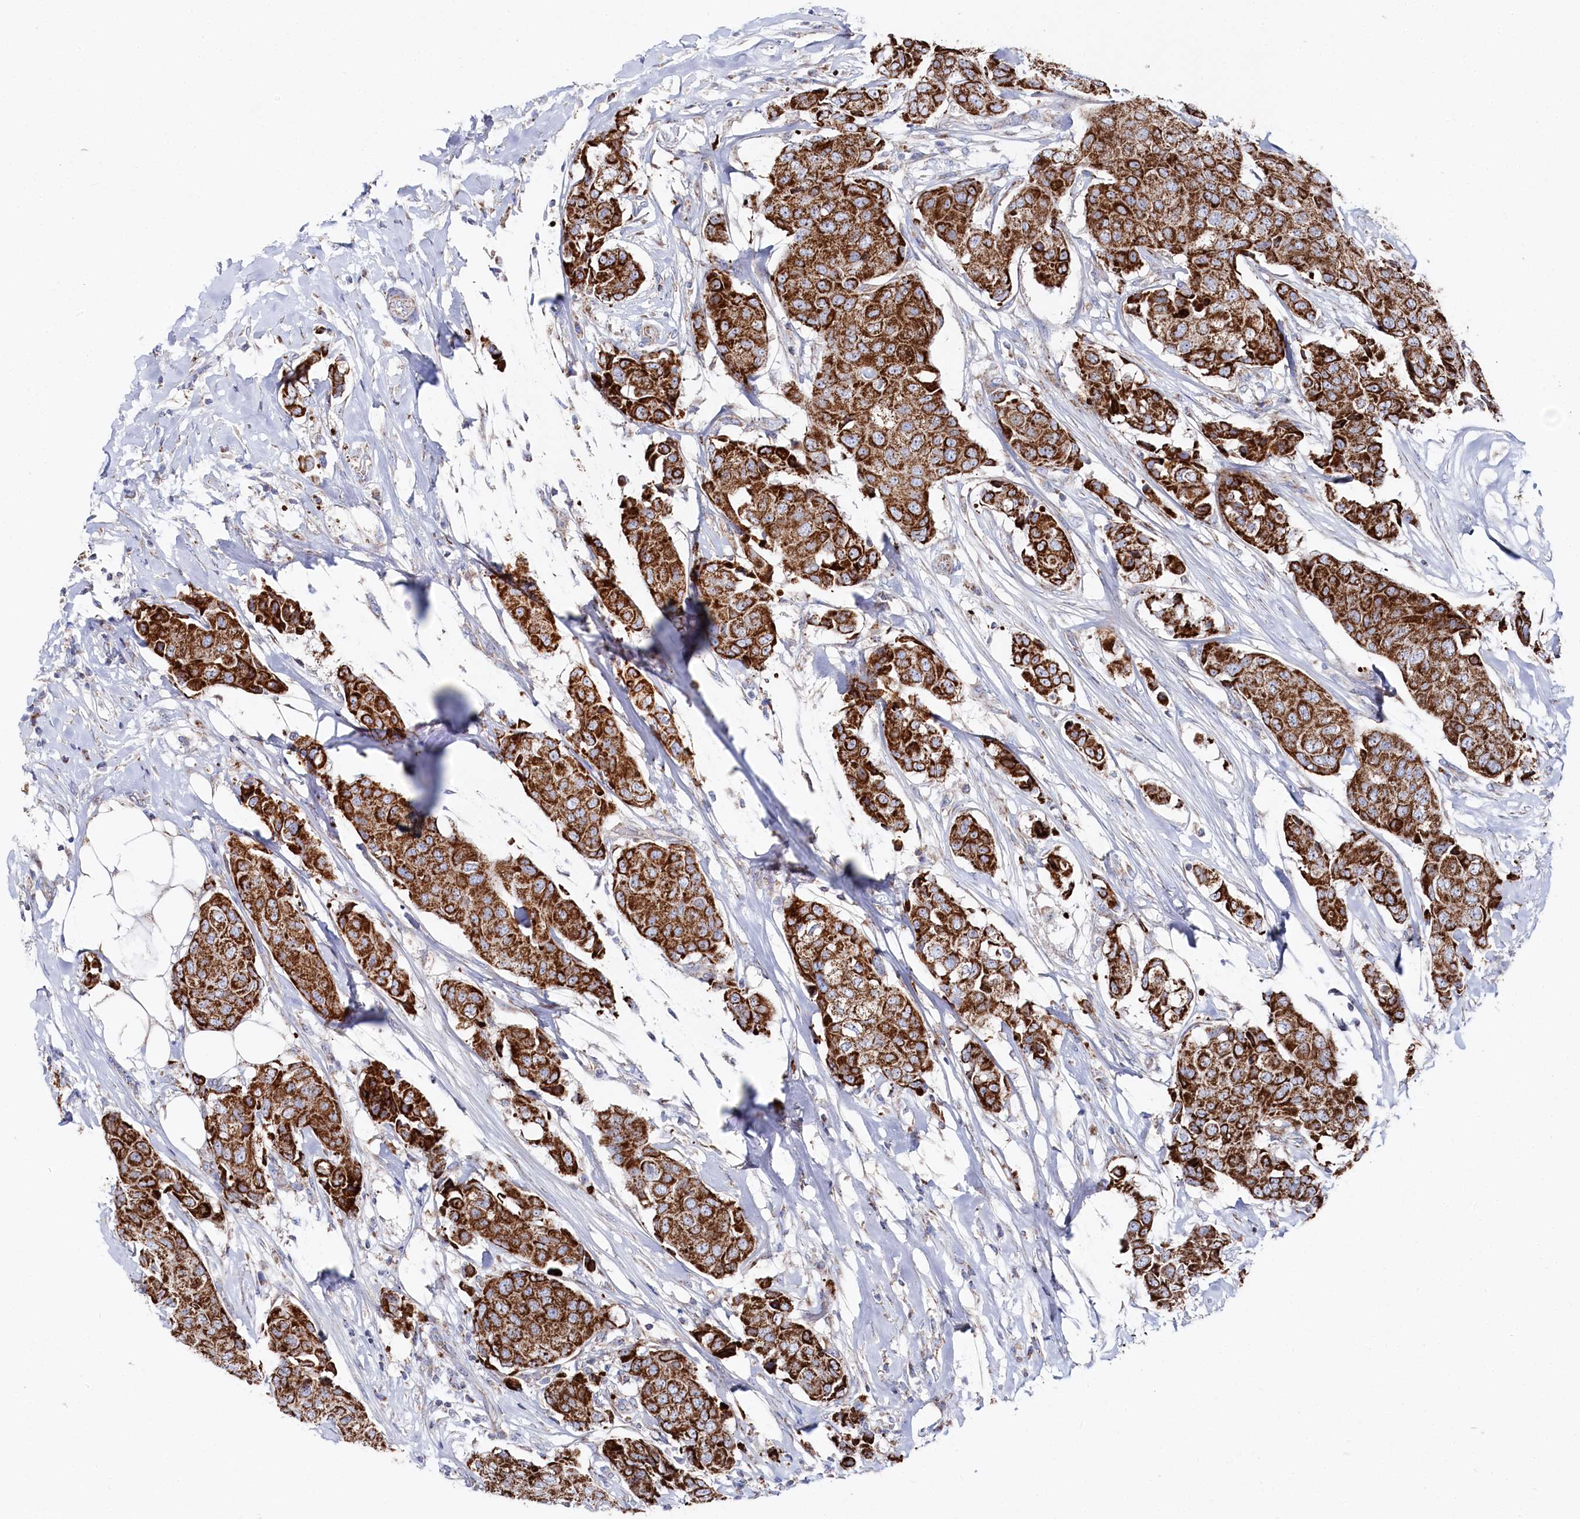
{"staining": {"intensity": "strong", "quantity": ">75%", "location": "cytoplasmic/membranous"}, "tissue": "breast cancer", "cell_type": "Tumor cells", "image_type": "cancer", "snomed": [{"axis": "morphology", "description": "Duct carcinoma"}, {"axis": "topography", "description": "Breast"}], "caption": "DAB (3,3'-diaminobenzidine) immunohistochemical staining of human breast cancer shows strong cytoplasmic/membranous protein positivity in approximately >75% of tumor cells.", "gene": "GLS2", "patient": {"sex": "female", "age": 80}}